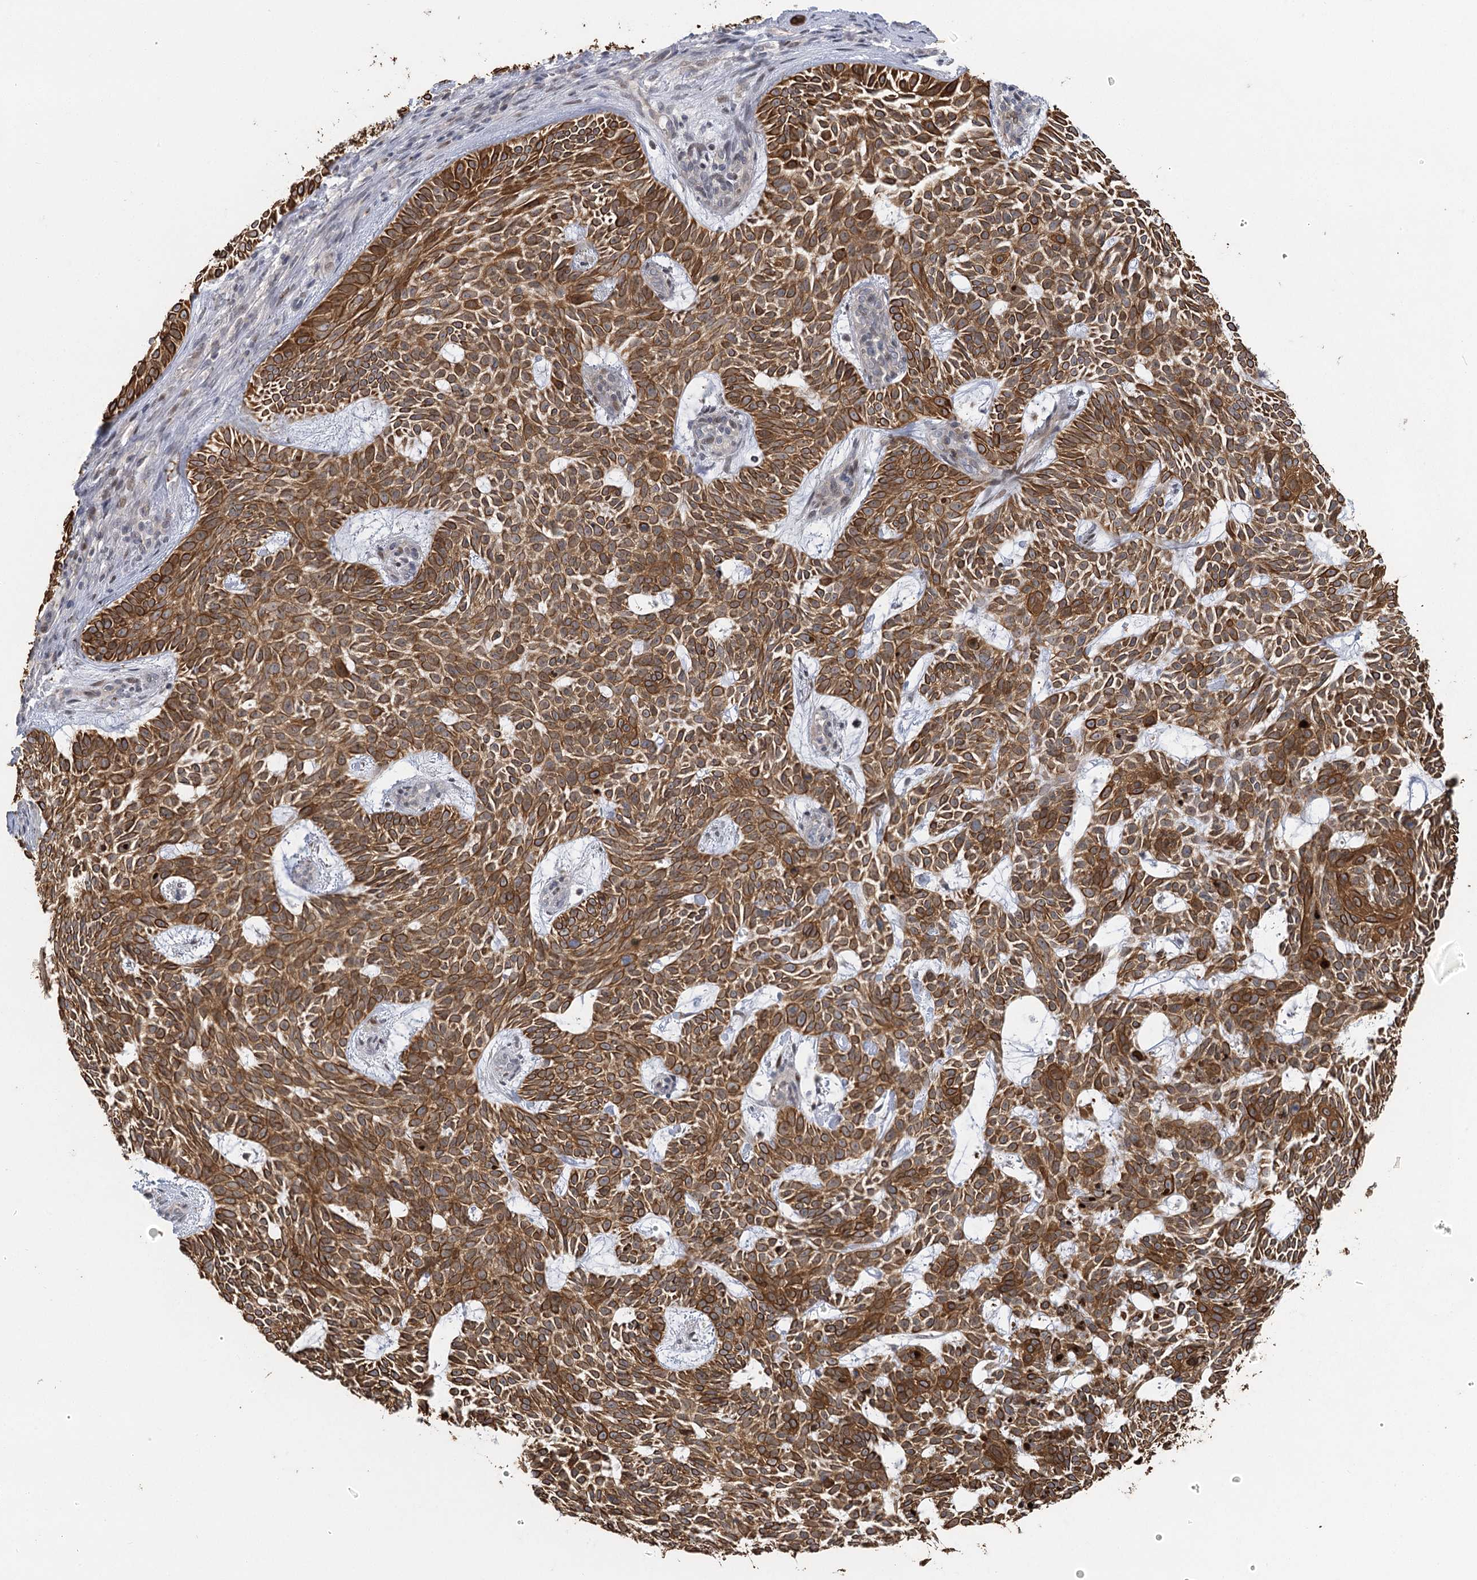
{"staining": {"intensity": "strong", "quantity": ">75%", "location": "cytoplasmic/membranous"}, "tissue": "skin cancer", "cell_type": "Tumor cells", "image_type": "cancer", "snomed": [{"axis": "morphology", "description": "Basal cell carcinoma"}, {"axis": "topography", "description": "Skin"}], "caption": "Protein expression analysis of human skin cancer (basal cell carcinoma) reveals strong cytoplasmic/membranous expression in approximately >75% of tumor cells.", "gene": "IL11RA", "patient": {"sex": "male", "age": 75}}